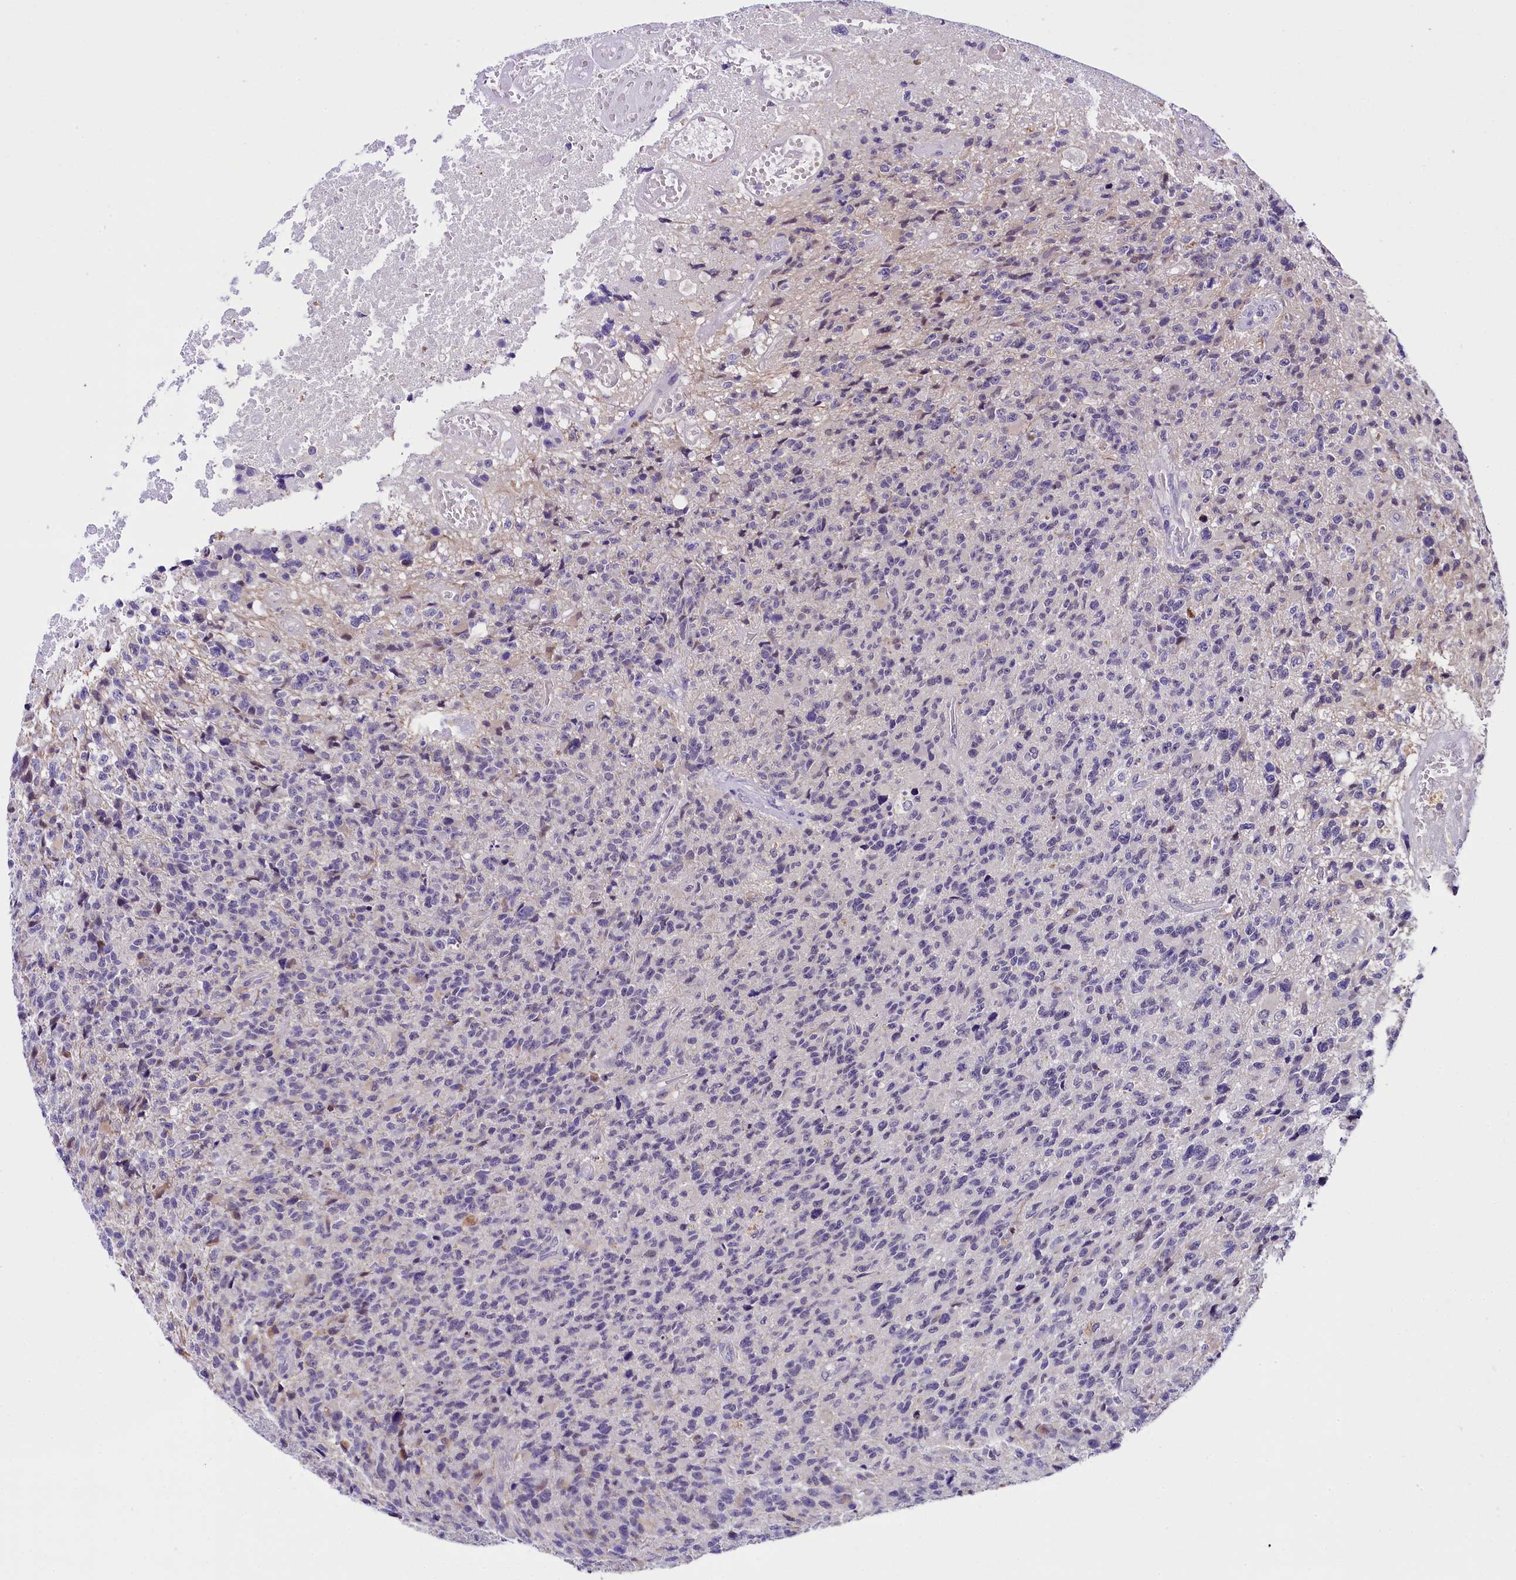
{"staining": {"intensity": "negative", "quantity": "none", "location": "none"}, "tissue": "glioma", "cell_type": "Tumor cells", "image_type": "cancer", "snomed": [{"axis": "morphology", "description": "Glioma, malignant, High grade"}, {"axis": "topography", "description": "Brain"}], "caption": "Glioma was stained to show a protein in brown. There is no significant staining in tumor cells.", "gene": "IQCN", "patient": {"sex": "male", "age": 76}}